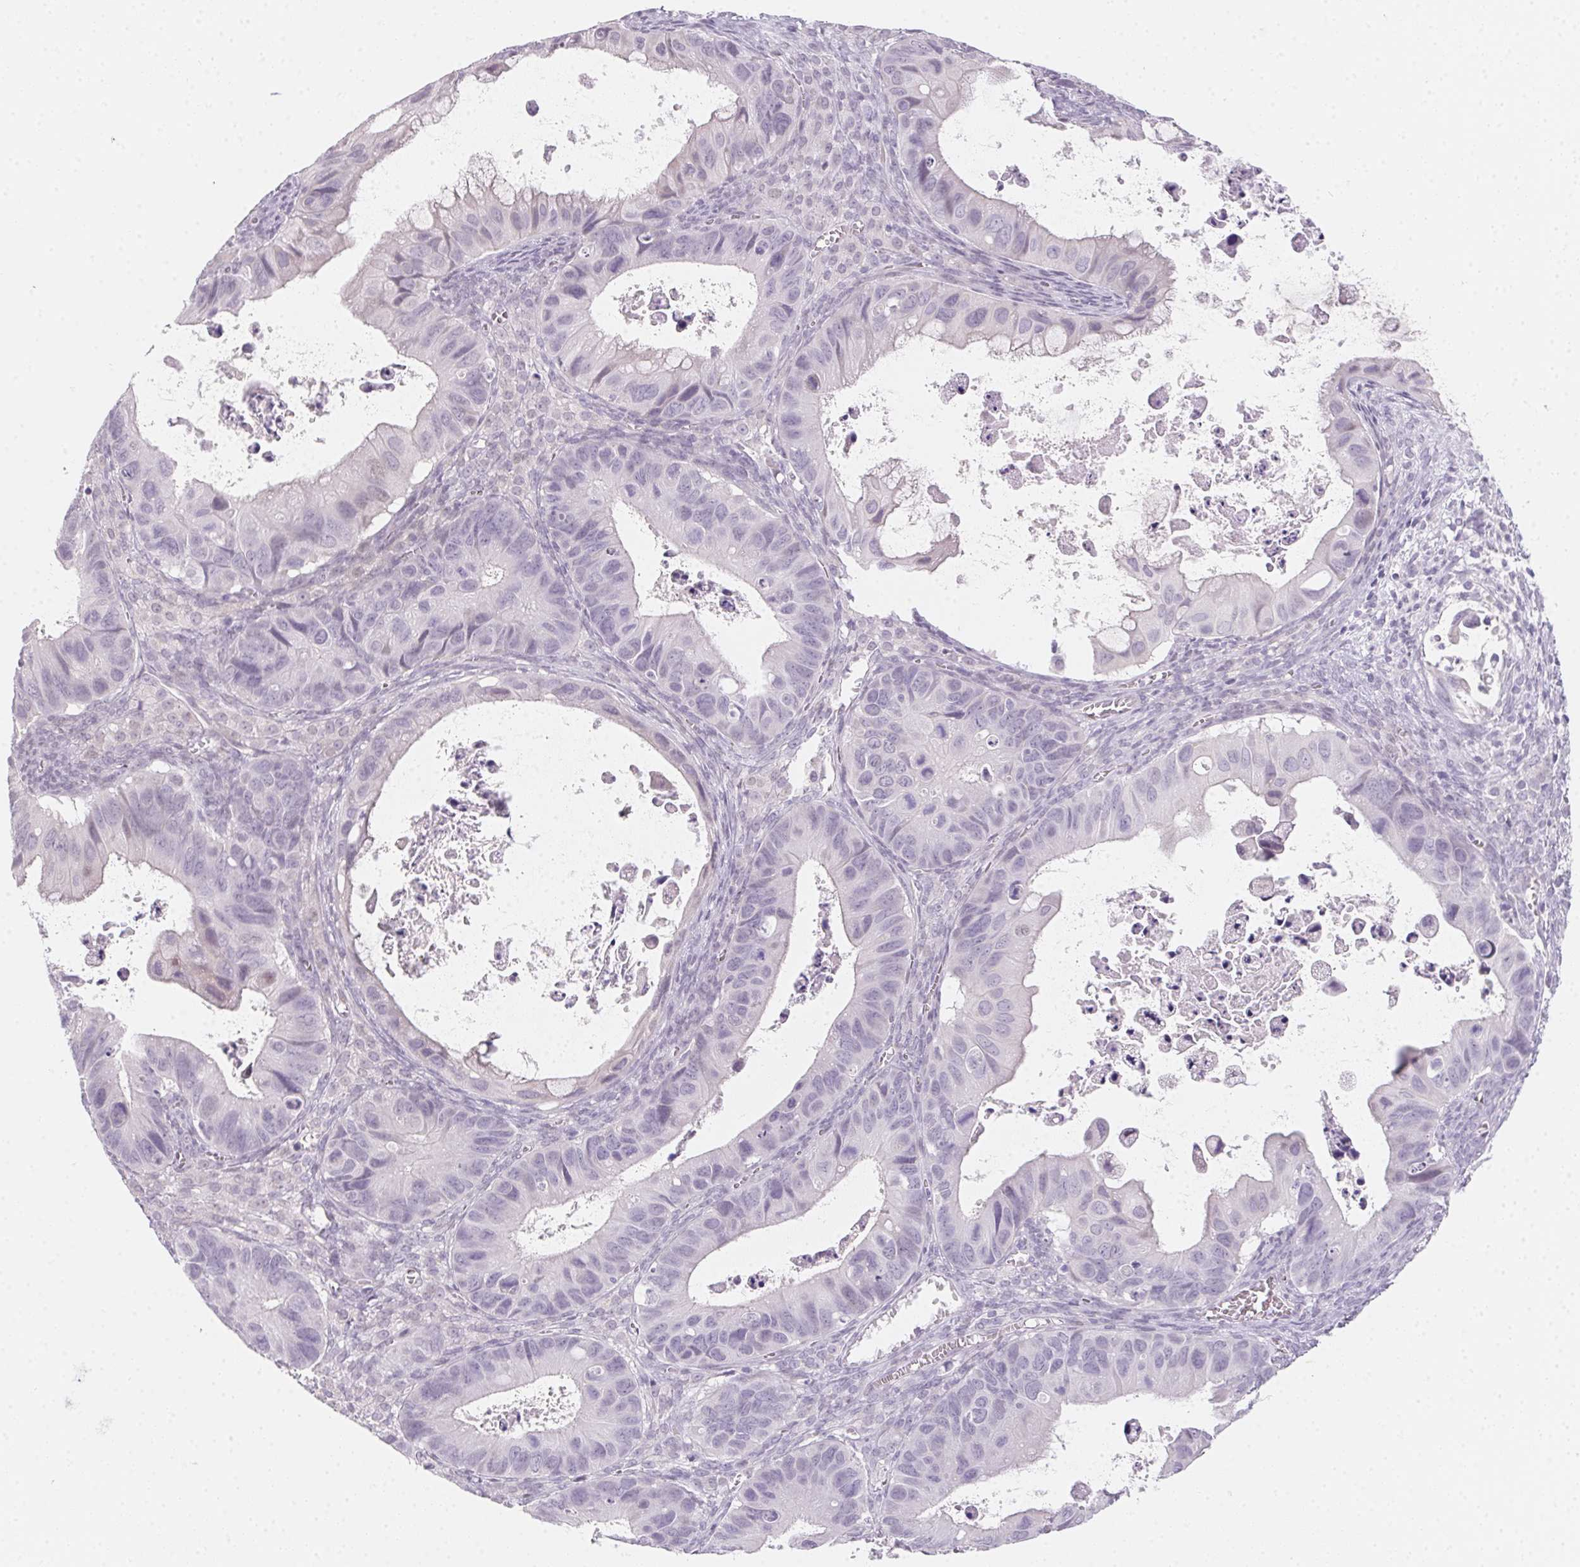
{"staining": {"intensity": "negative", "quantity": "none", "location": "none"}, "tissue": "ovarian cancer", "cell_type": "Tumor cells", "image_type": "cancer", "snomed": [{"axis": "morphology", "description": "Cystadenocarcinoma, mucinous, NOS"}, {"axis": "topography", "description": "Ovary"}], "caption": "This photomicrograph is of mucinous cystadenocarcinoma (ovarian) stained with immunohistochemistry (IHC) to label a protein in brown with the nuclei are counter-stained blue. There is no positivity in tumor cells.", "gene": "MORC1", "patient": {"sex": "female", "age": 64}}